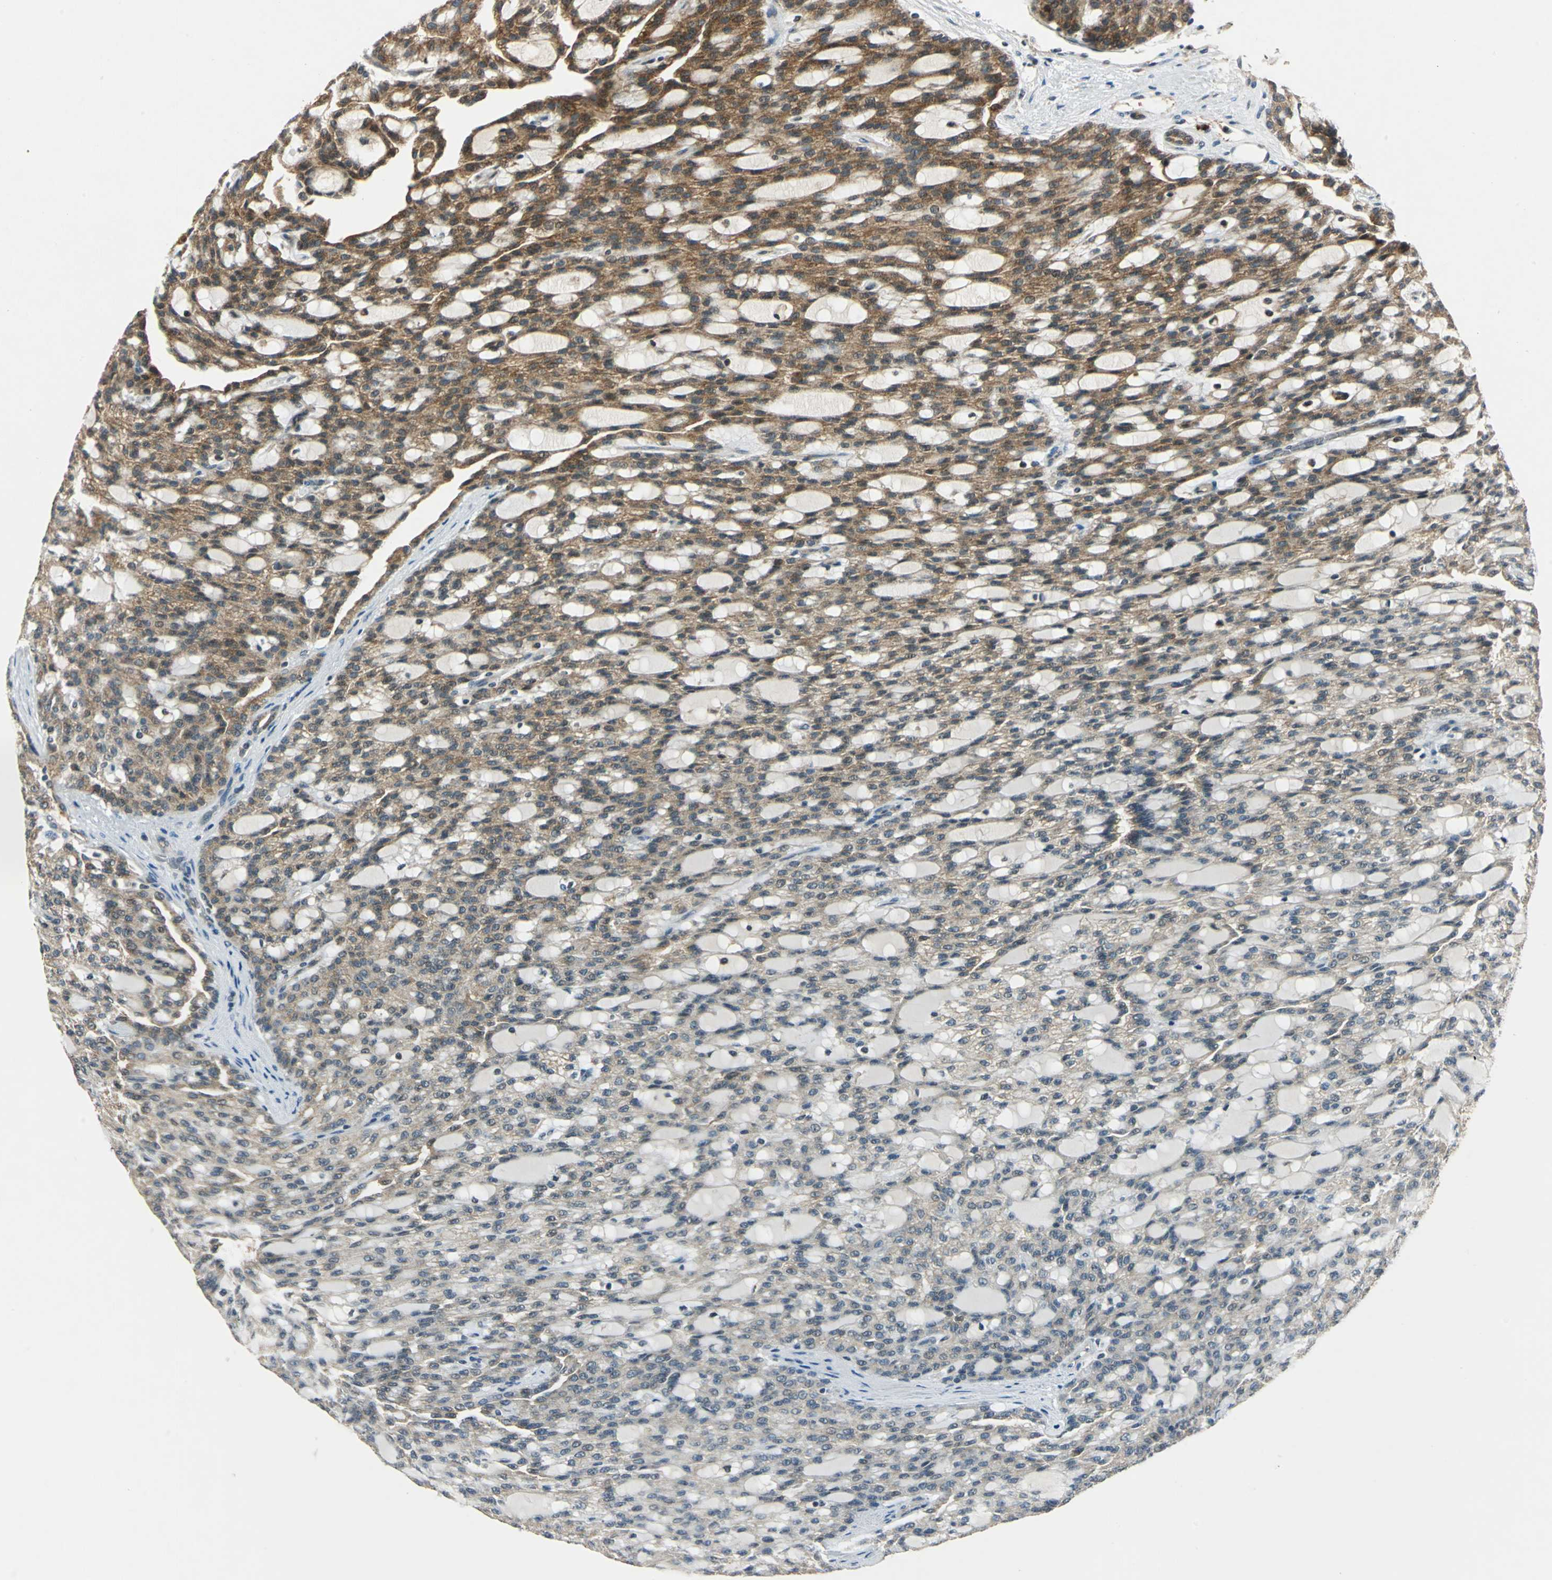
{"staining": {"intensity": "moderate", "quantity": "25%-75%", "location": "cytoplasmic/membranous"}, "tissue": "renal cancer", "cell_type": "Tumor cells", "image_type": "cancer", "snomed": [{"axis": "morphology", "description": "Adenocarcinoma, NOS"}, {"axis": "topography", "description": "Kidney"}], "caption": "High-power microscopy captured an immunohistochemistry micrograph of adenocarcinoma (renal), revealing moderate cytoplasmic/membranous expression in about 25%-75% of tumor cells.", "gene": "AHSA1", "patient": {"sex": "male", "age": 63}}